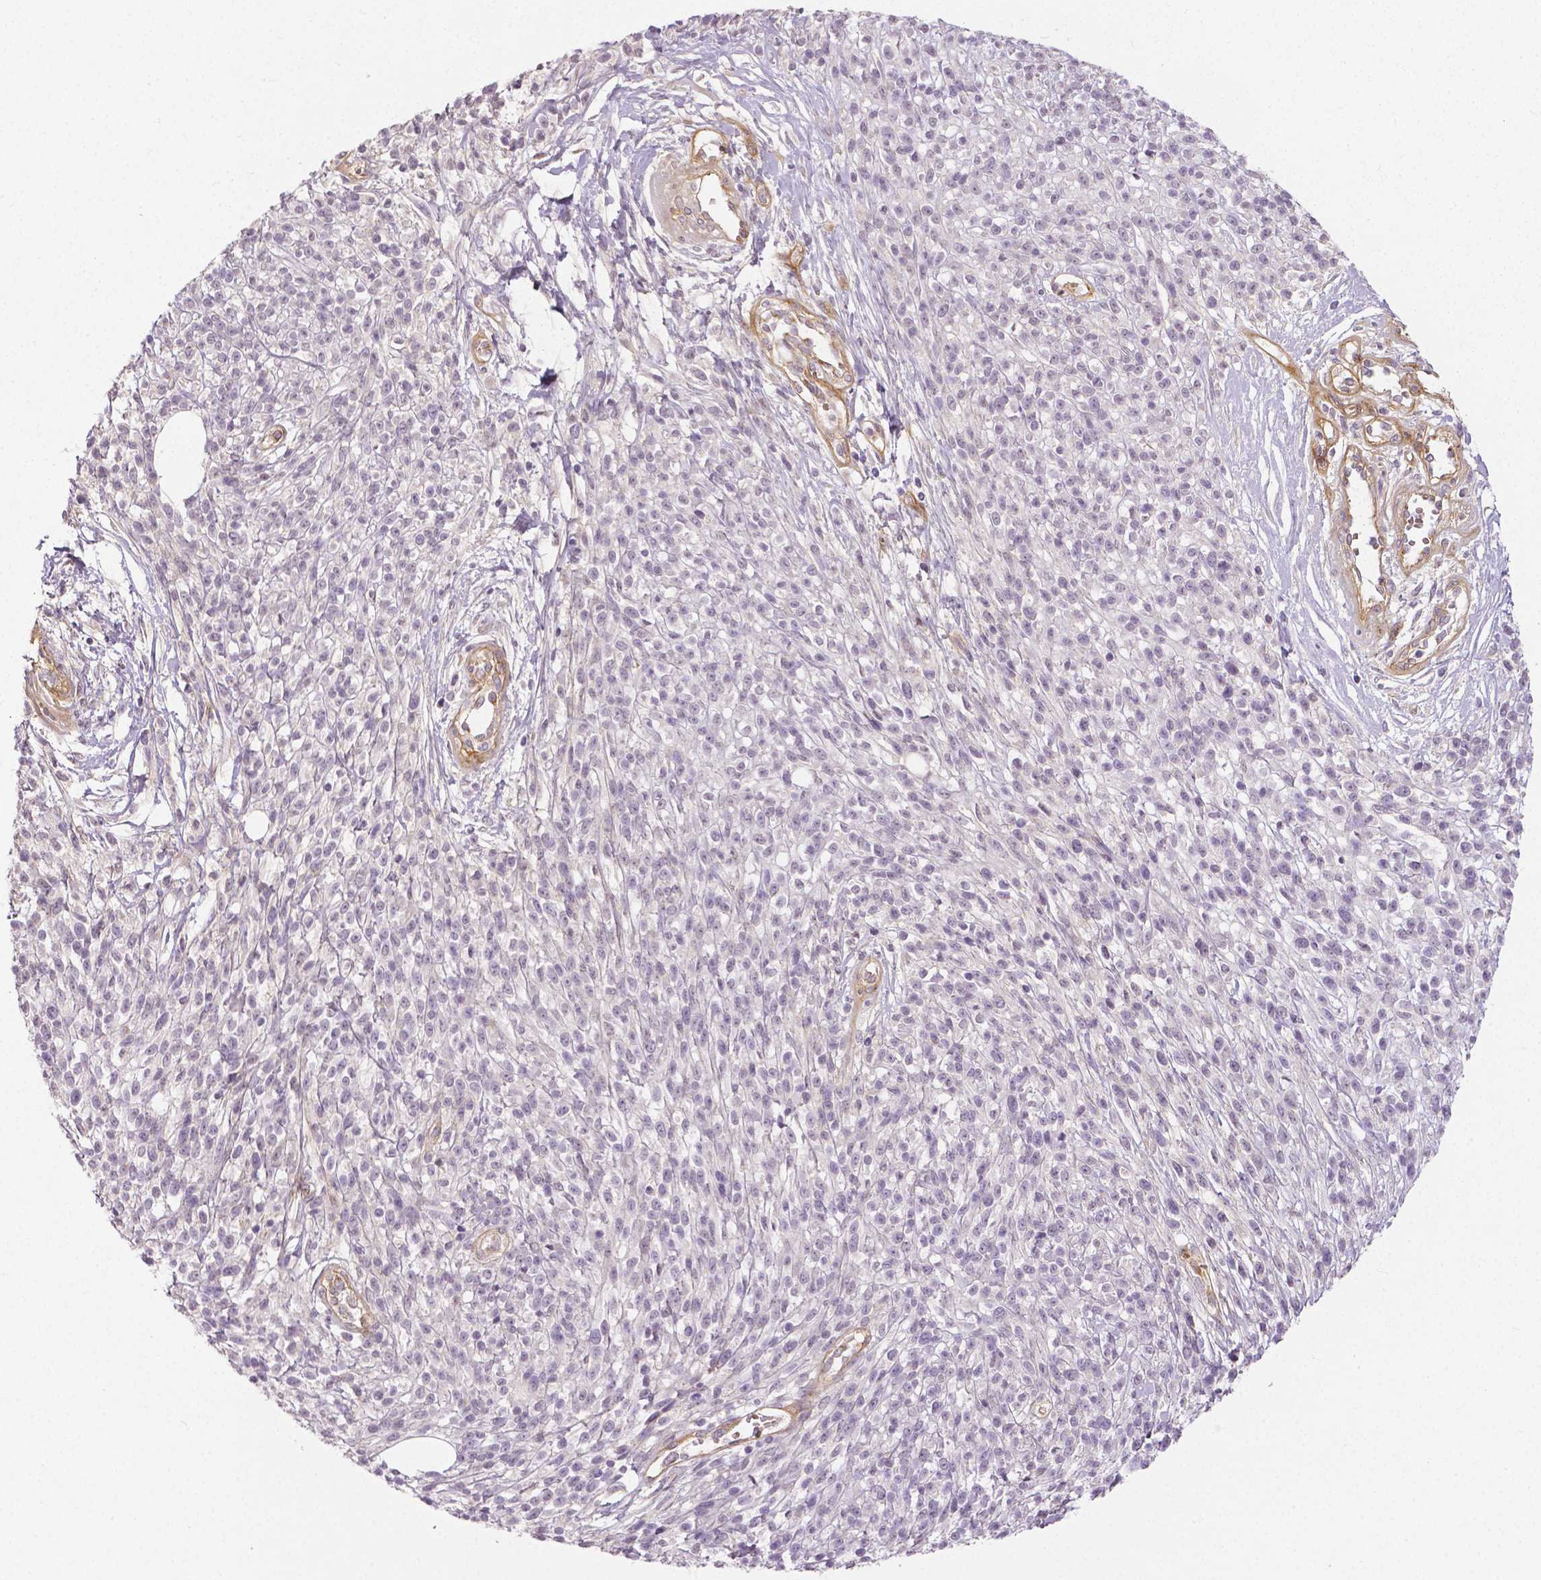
{"staining": {"intensity": "negative", "quantity": "none", "location": "none"}, "tissue": "melanoma", "cell_type": "Tumor cells", "image_type": "cancer", "snomed": [{"axis": "morphology", "description": "Malignant melanoma, NOS"}, {"axis": "topography", "description": "Skin"}, {"axis": "topography", "description": "Skin of trunk"}], "caption": "Immunohistochemical staining of human malignant melanoma exhibits no significant positivity in tumor cells.", "gene": "FLT1", "patient": {"sex": "male", "age": 74}}